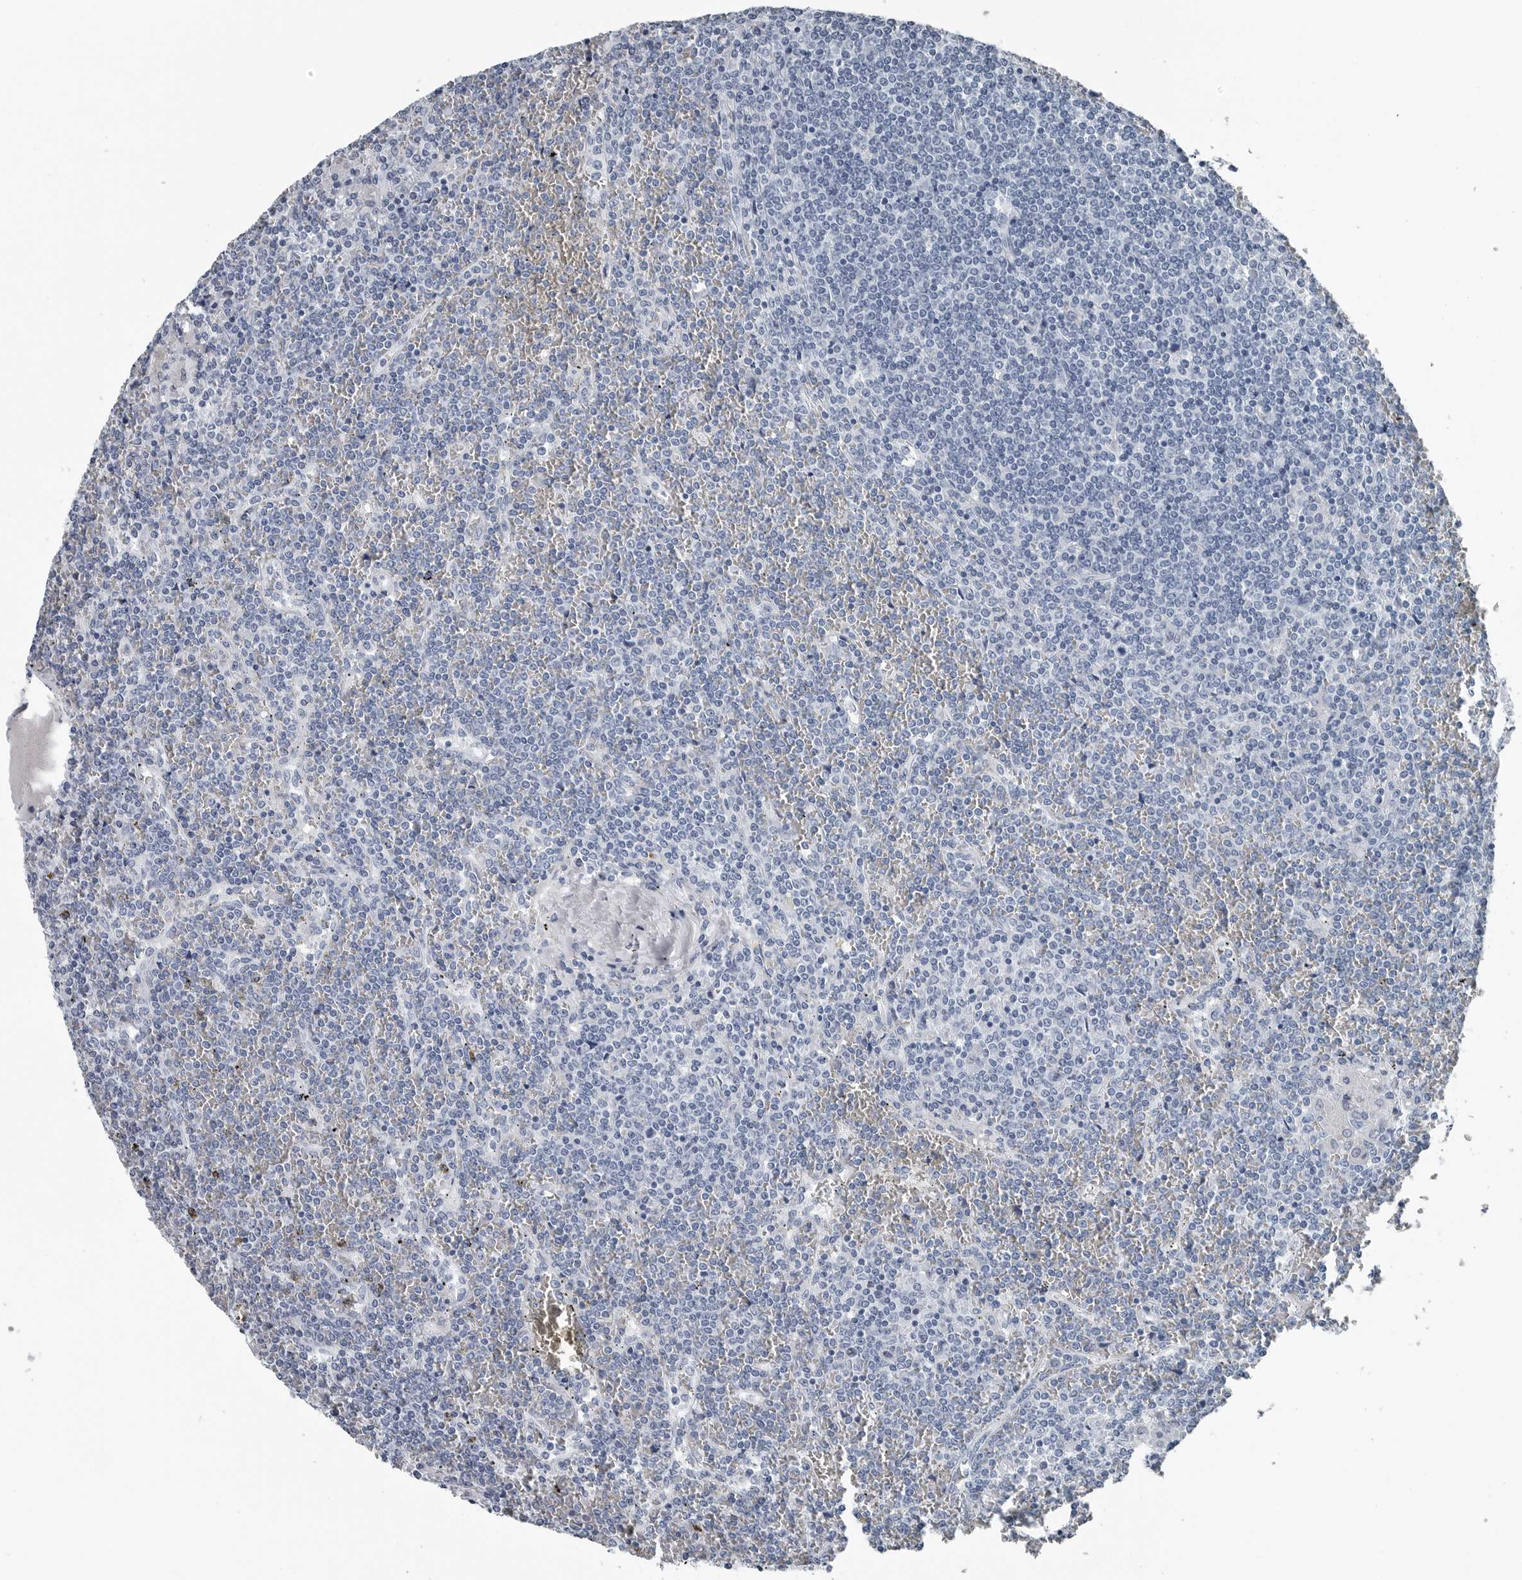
{"staining": {"intensity": "negative", "quantity": "none", "location": "none"}, "tissue": "lymphoma", "cell_type": "Tumor cells", "image_type": "cancer", "snomed": [{"axis": "morphology", "description": "Malignant lymphoma, non-Hodgkin's type, Low grade"}, {"axis": "topography", "description": "Spleen"}], "caption": "Immunohistochemistry image of low-grade malignant lymphoma, non-Hodgkin's type stained for a protein (brown), which reveals no positivity in tumor cells.", "gene": "SPINK1", "patient": {"sex": "female", "age": 19}}